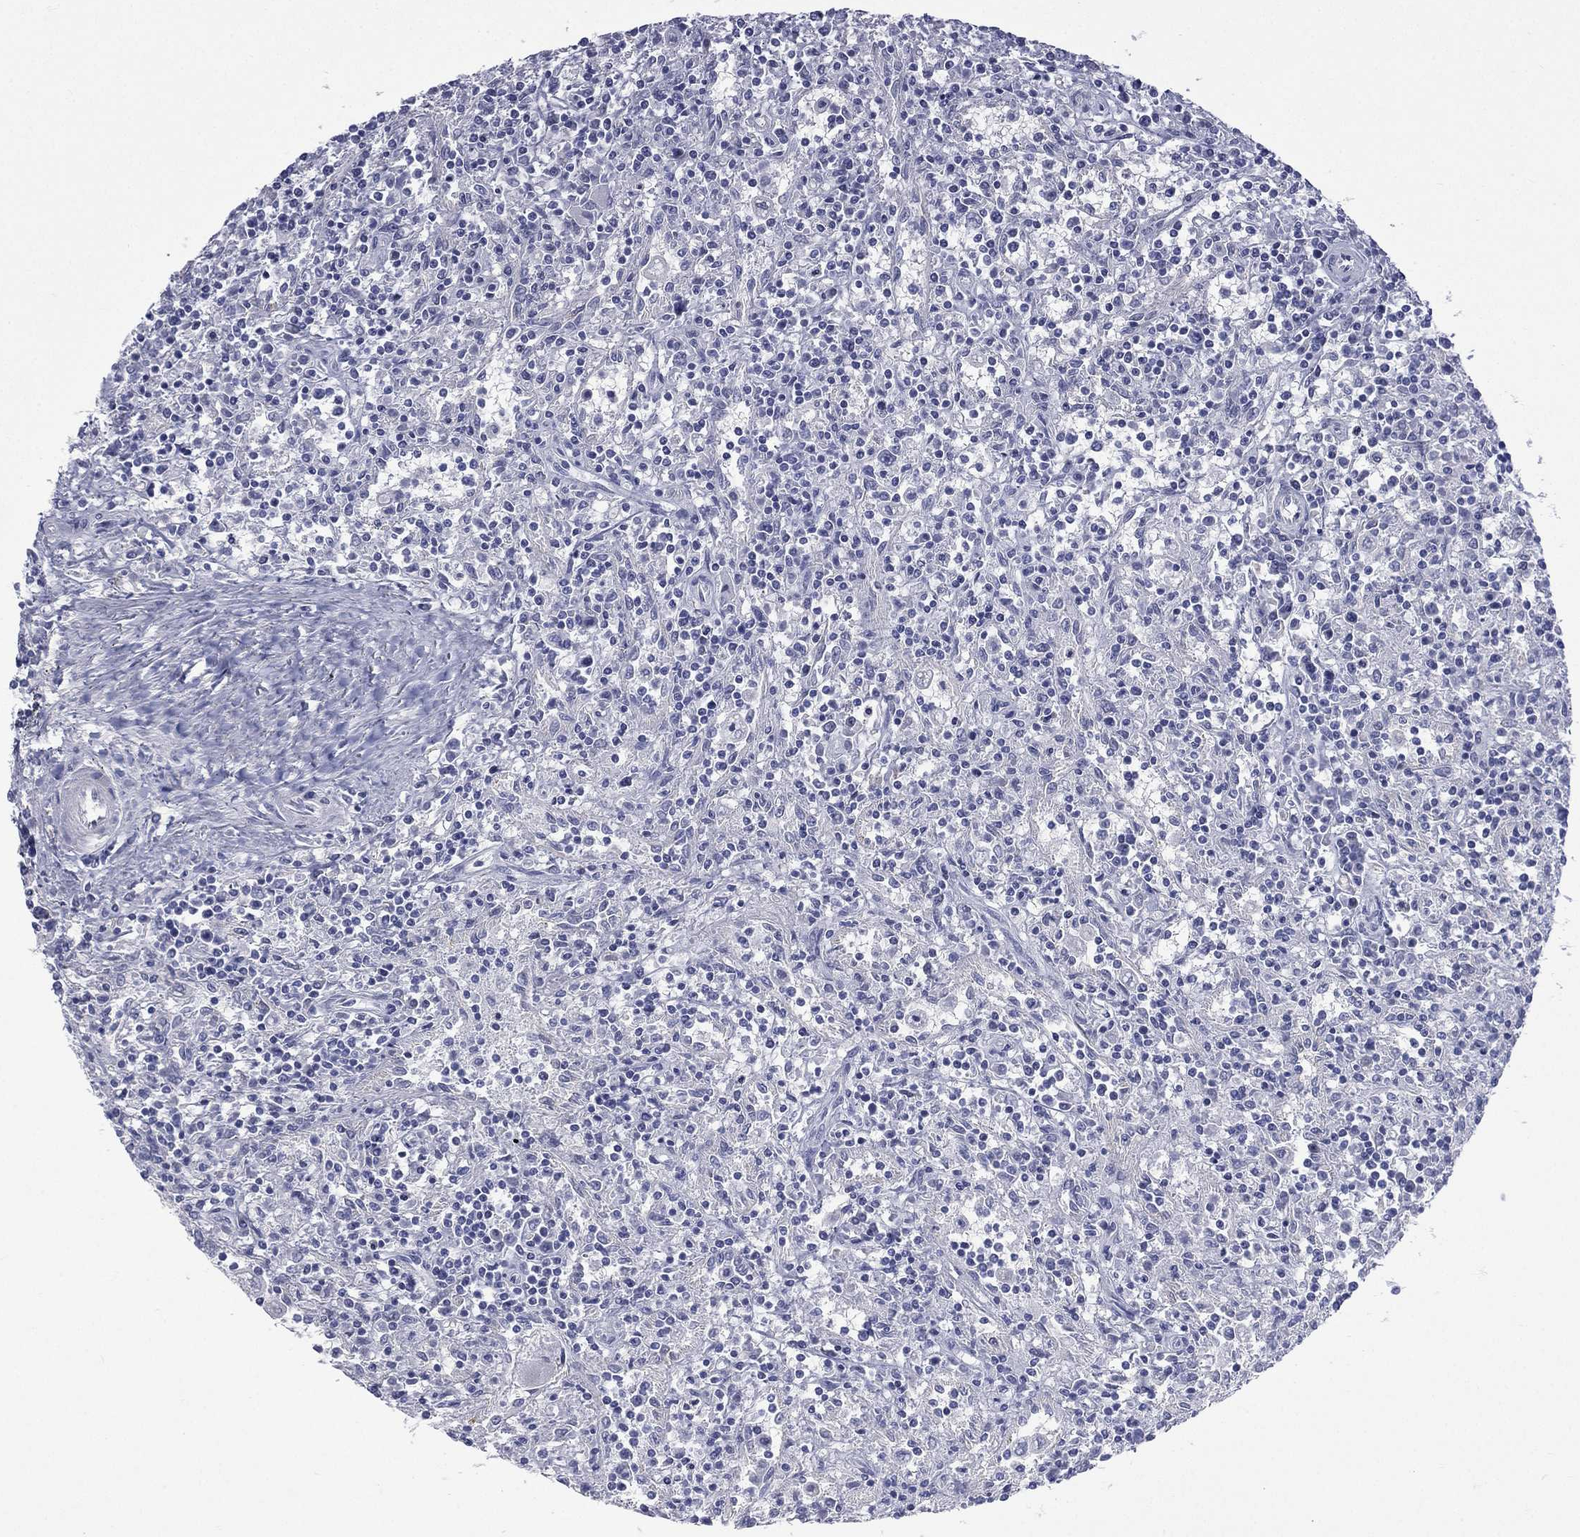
{"staining": {"intensity": "negative", "quantity": "none", "location": "none"}, "tissue": "lymphoma", "cell_type": "Tumor cells", "image_type": "cancer", "snomed": [{"axis": "morphology", "description": "Malignant lymphoma, non-Hodgkin's type, Low grade"}, {"axis": "topography", "description": "Spleen"}], "caption": "This is an immunohistochemistry micrograph of lymphoma. There is no staining in tumor cells.", "gene": "CES2", "patient": {"sex": "male", "age": 62}}